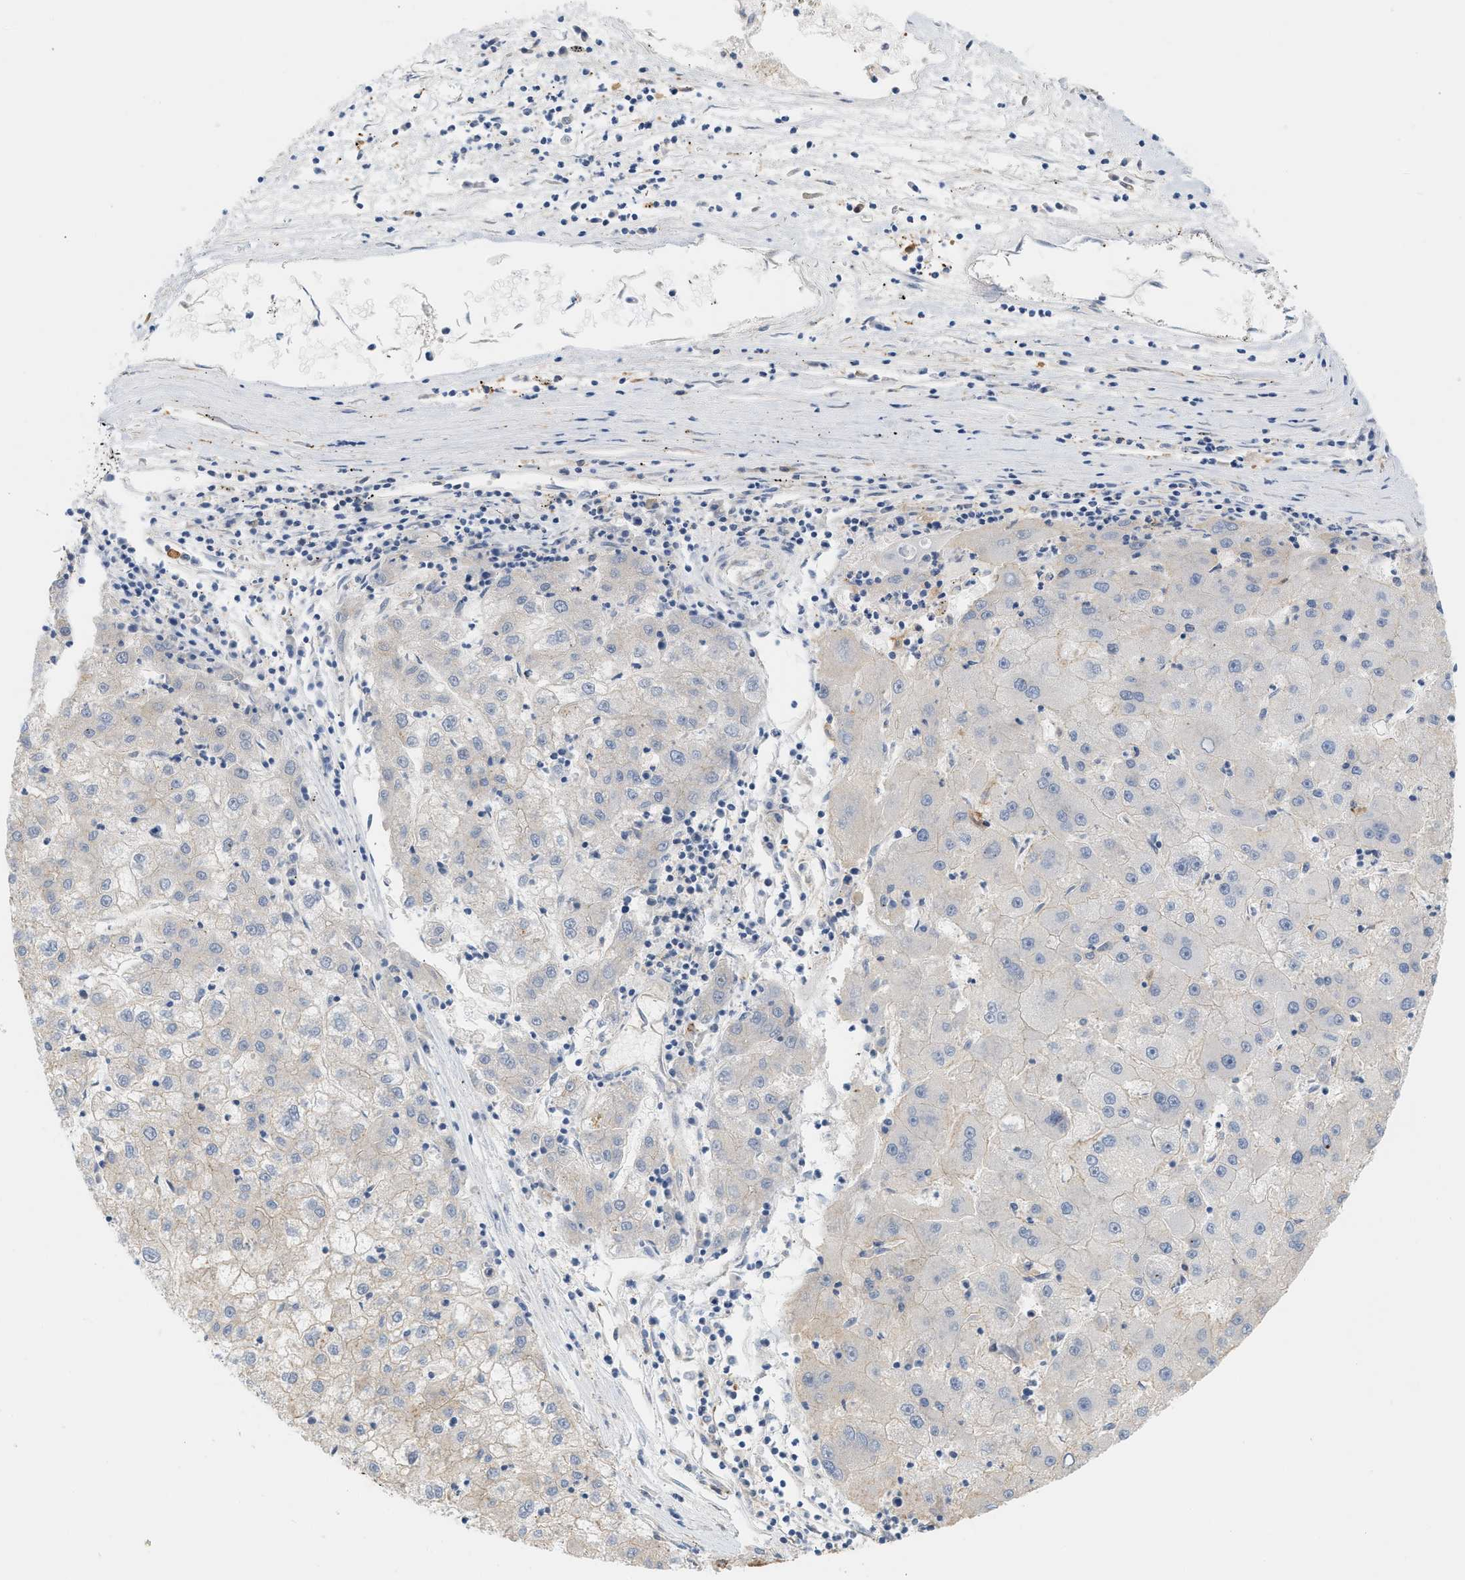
{"staining": {"intensity": "negative", "quantity": "none", "location": "none"}, "tissue": "liver cancer", "cell_type": "Tumor cells", "image_type": "cancer", "snomed": [{"axis": "morphology", "description": "Carcinoma, Hepatocellular, NOS"}, {"axis": "topography", "description": "Liver"}], "caption": "Liver cancer (hepatocellular carcinoma) was stained to show a protein in brown. There is no significant staining in tumor cells.", "gene": "CTXN1", "patient": {"sex": "male", "age": 72}}